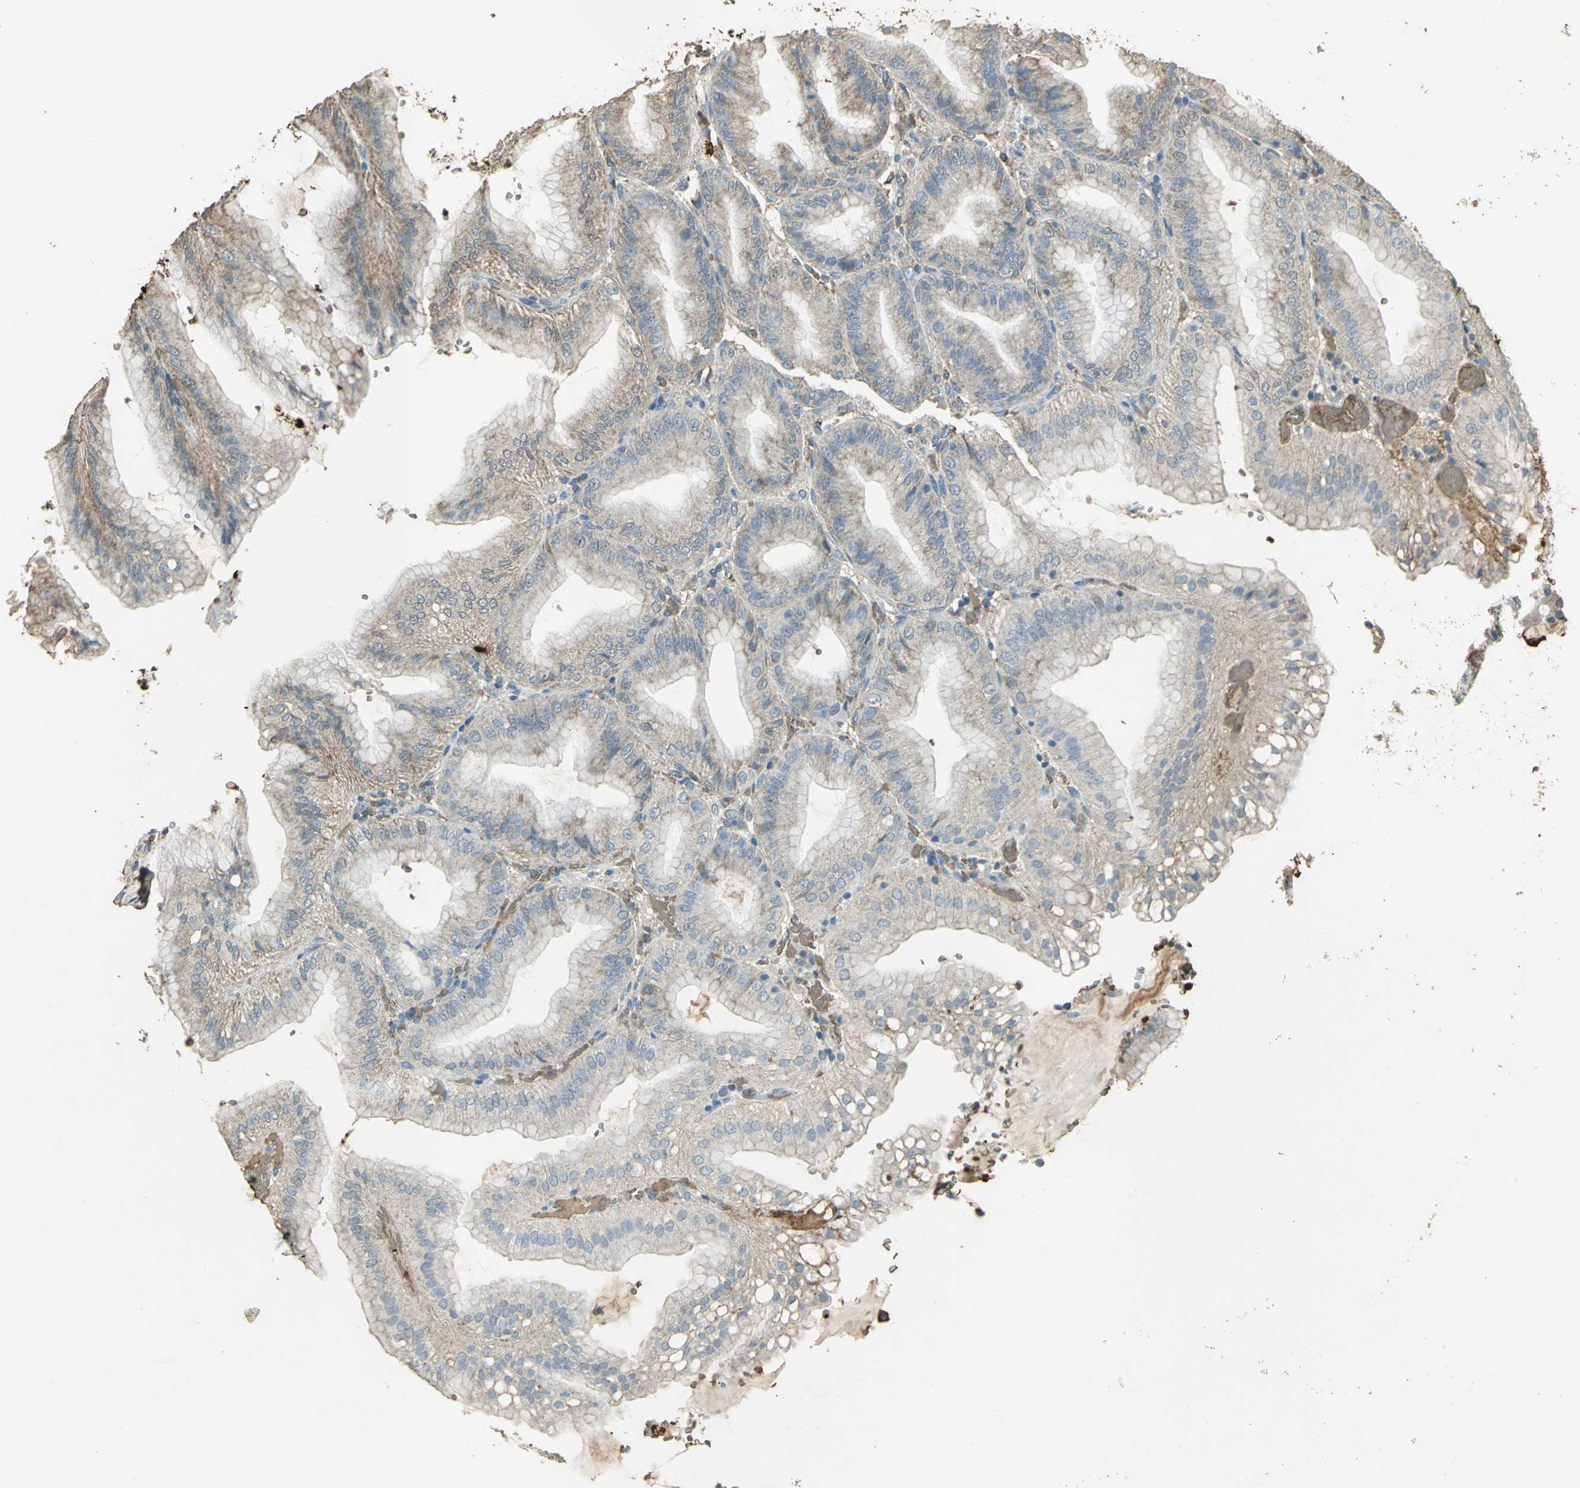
{"staining": {"intensity": "weak", "quantity": ">75%", "location": "cytoplasmic/membranous"}, "tissue": "stomach", "cell_type": "Glandular cells", "image_type": "normal", "snomed": [{"axis": "morphology", "description": "Normal tissue, NOS"}, {"axis": "topography", "description": "Stomach, lower"}], "caption": "The immunohistochemical stain highlights weak cytoplasmic/membranous expression in glandular cells of benign stomach. (DAB (3,3'-diaminobenzidine) = brown stain, brightfield microscopy at high magnification).", "gene": "TRAPPC2", "patient": {"sex": "male", "age": 71}}